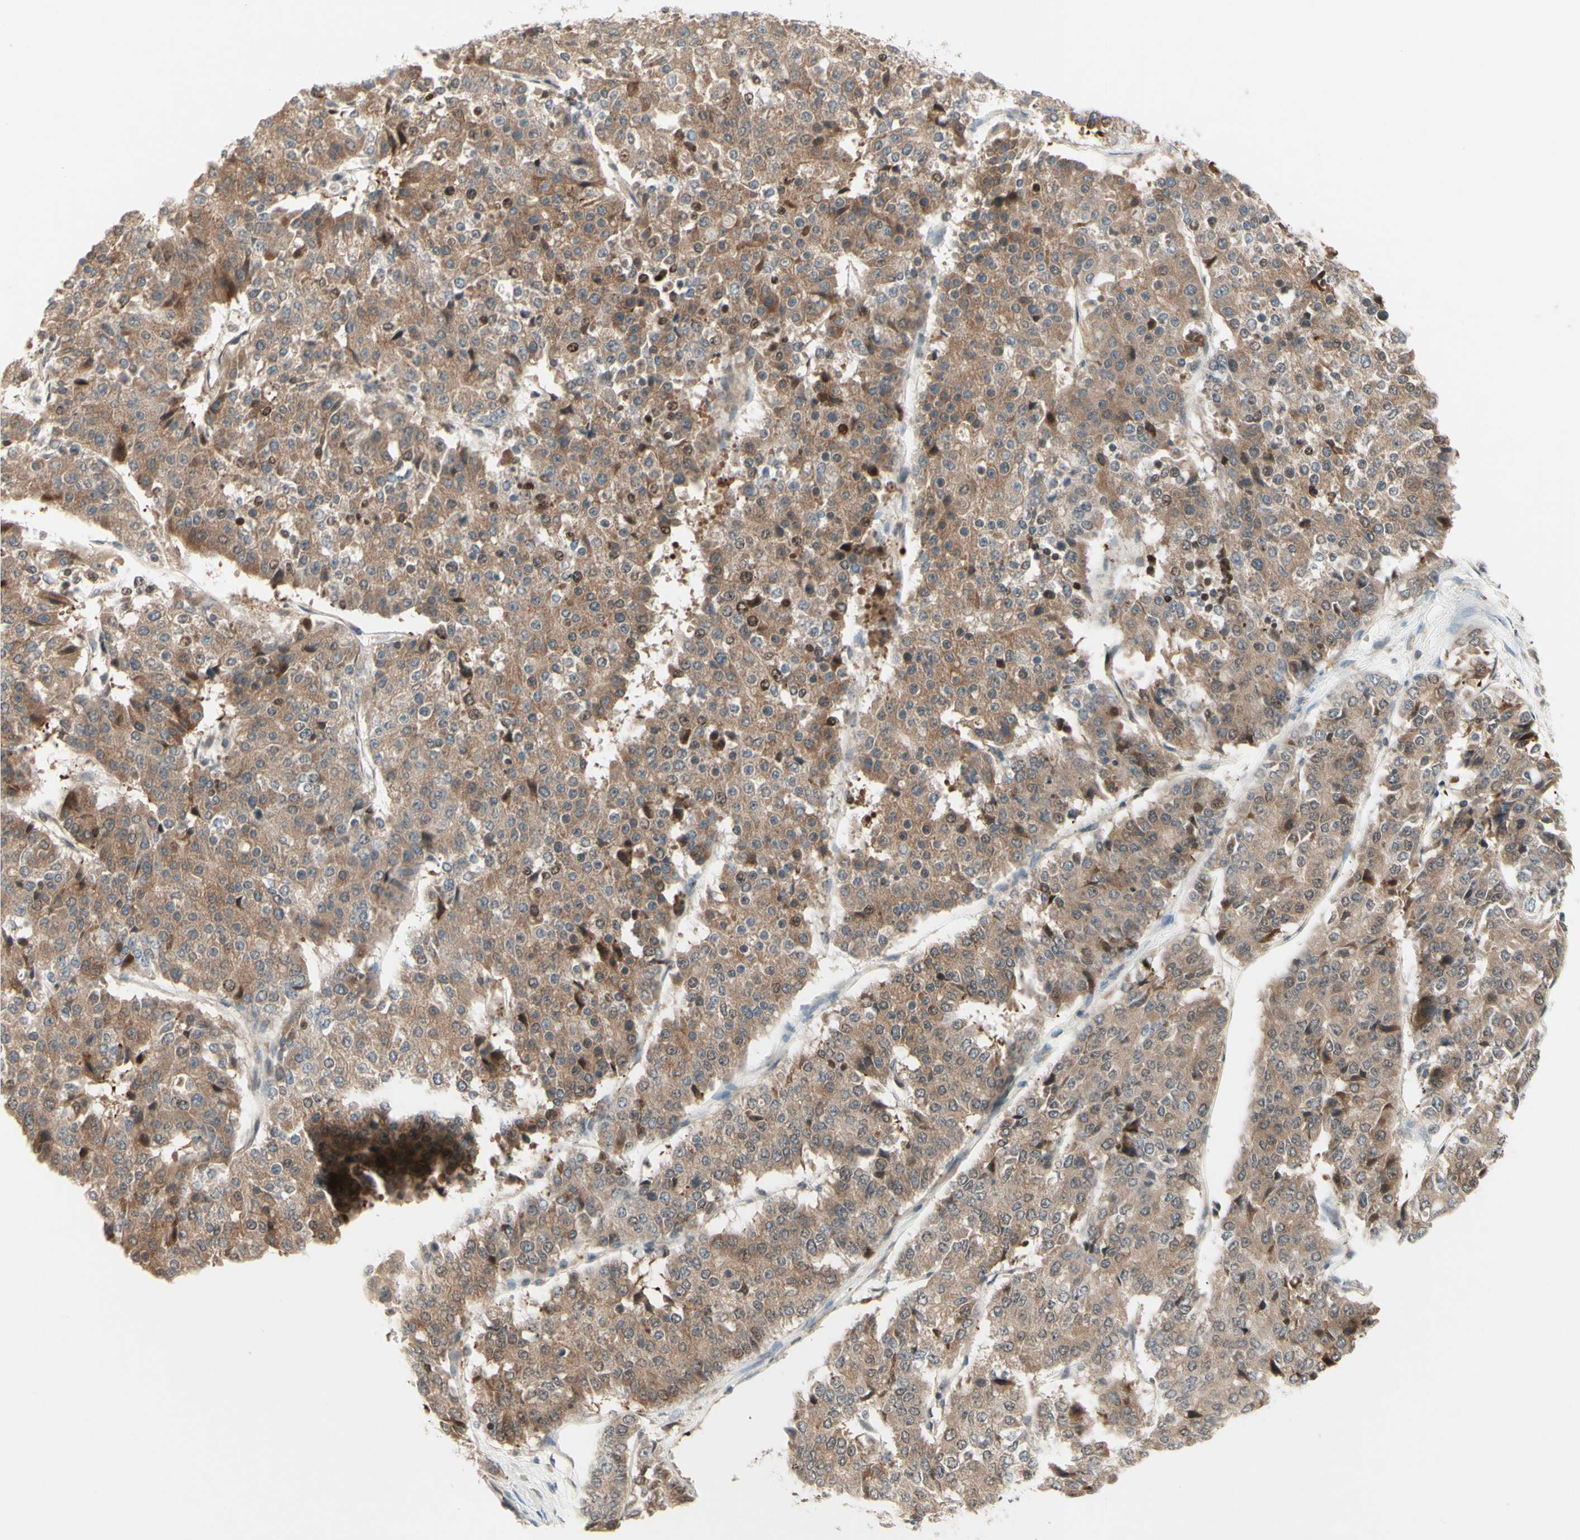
{"staining": {"intensity": "moderate", "quantity": ">75%", "location": "cytoplasmic/membranous,nuclear"}, "tissue": "pancreatic cancer", "cell_type": "Tumor cells", "image_type": "cancer", "snomed": [{"axis": "morphology", "description": "Adenocarcinoma, NOS"}, {"axis": "topography", "description": "Pancreas"}], "caption": "A high-resolution photomicrograph shows immunohistochemistry staining of pancreatic cancer (adenocarcinoma), which shows moderate cytoplasmic/membranous and nuclear staining in approximately >75% of tumor cells.", "gene": "ZW10", "patient": {"sex": "male", "age": 50}}